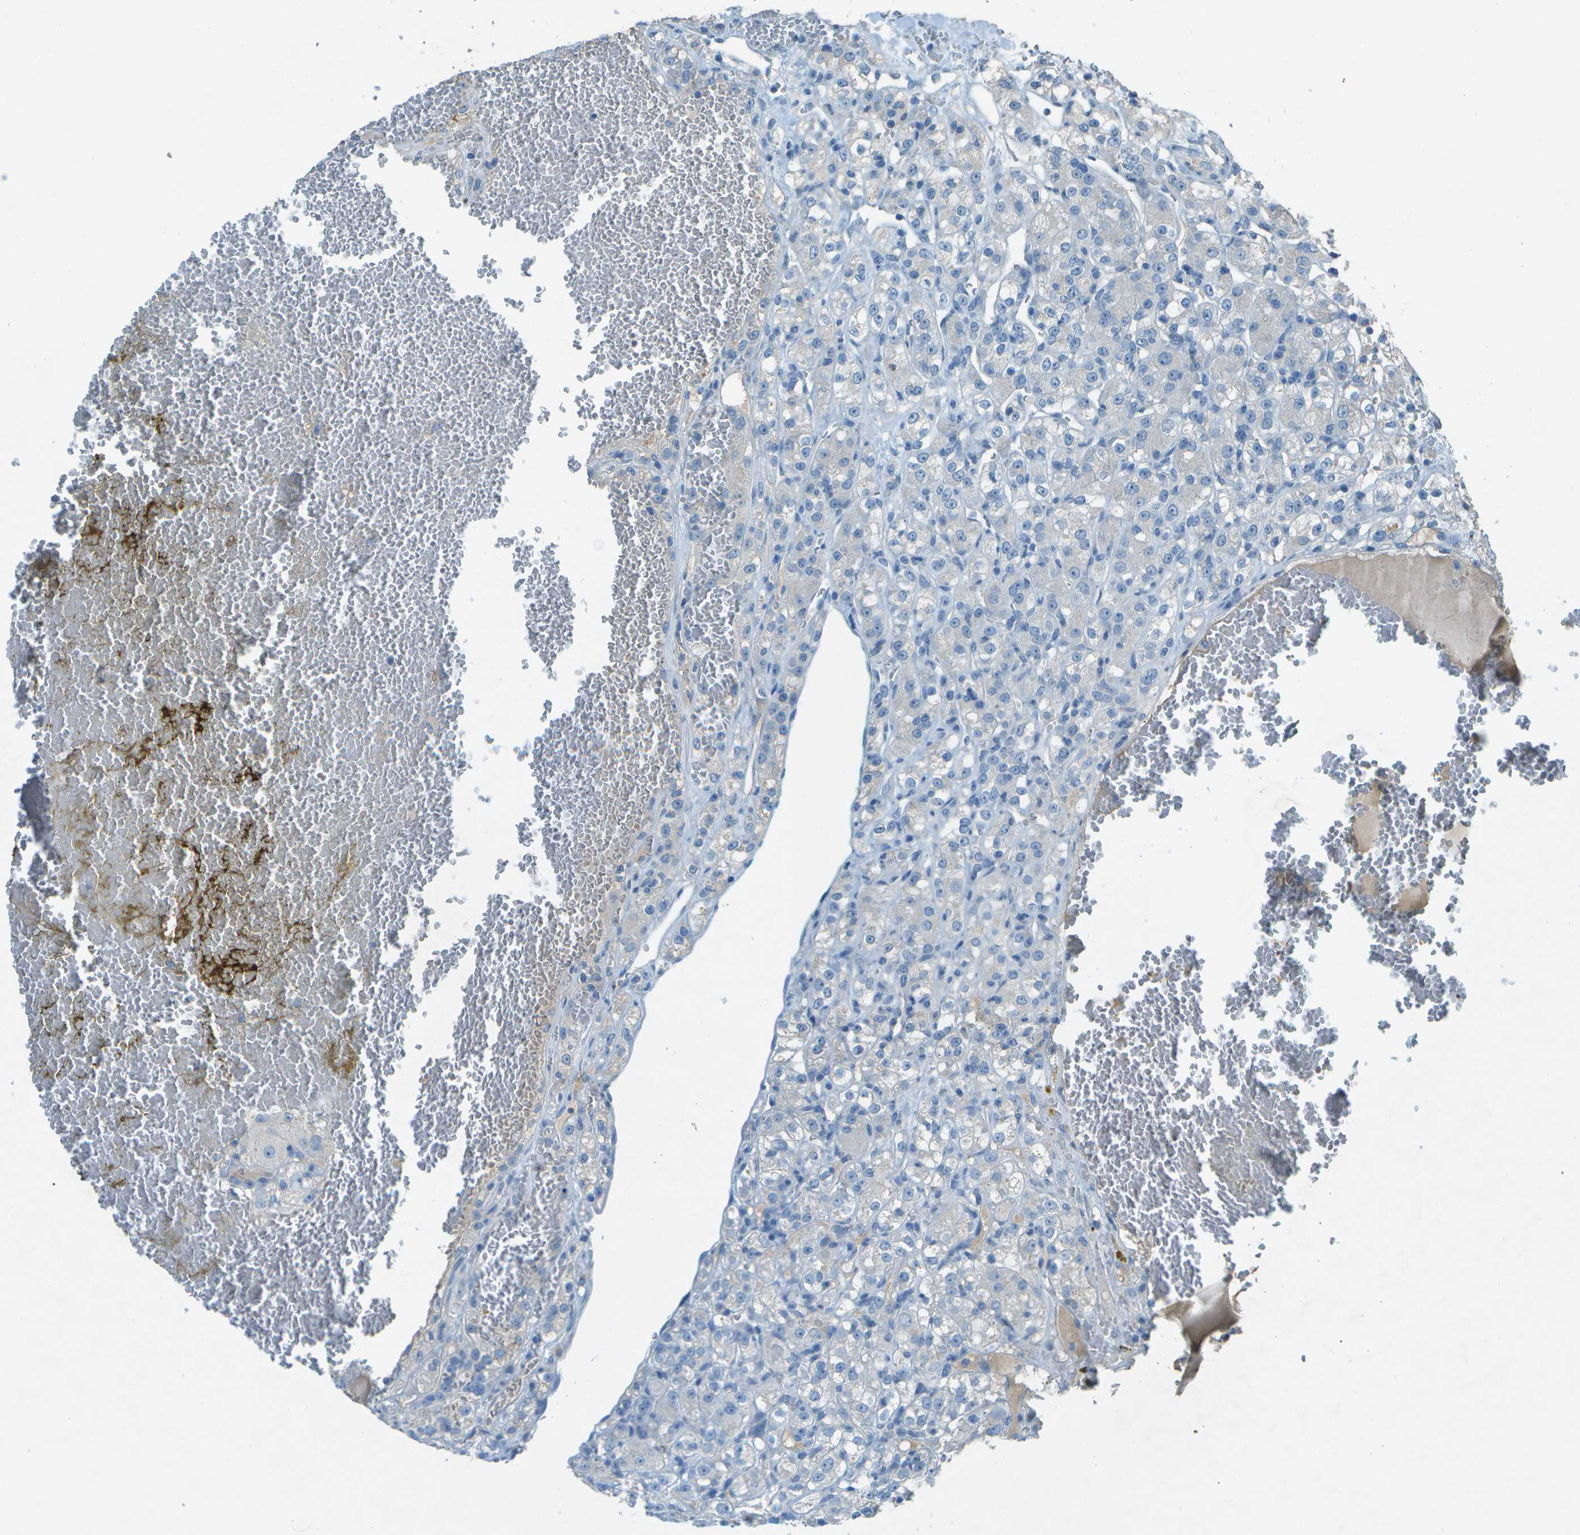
{"staining": {"intensity": "negative", "quantity": "none", "location": "none"}, "tissue": "renal cancer", "cell_type": "Tumor cells", "image_type": "cancer", "snomed": [{"axis": "morphology", "description": "Normal tissue, NOS"}, {"axis": "morphology", "description": "Adenocarcinoma, NOS"}, {"axis": "topography", "description": "Kidney"}], "caption": "This is a micrograph of immunohistochemistry (IHC) staining of renal cancer, which shows no expression in tumor cells.", "gene": "LGI2", "patient": {"sex": "male", "age": 61}}